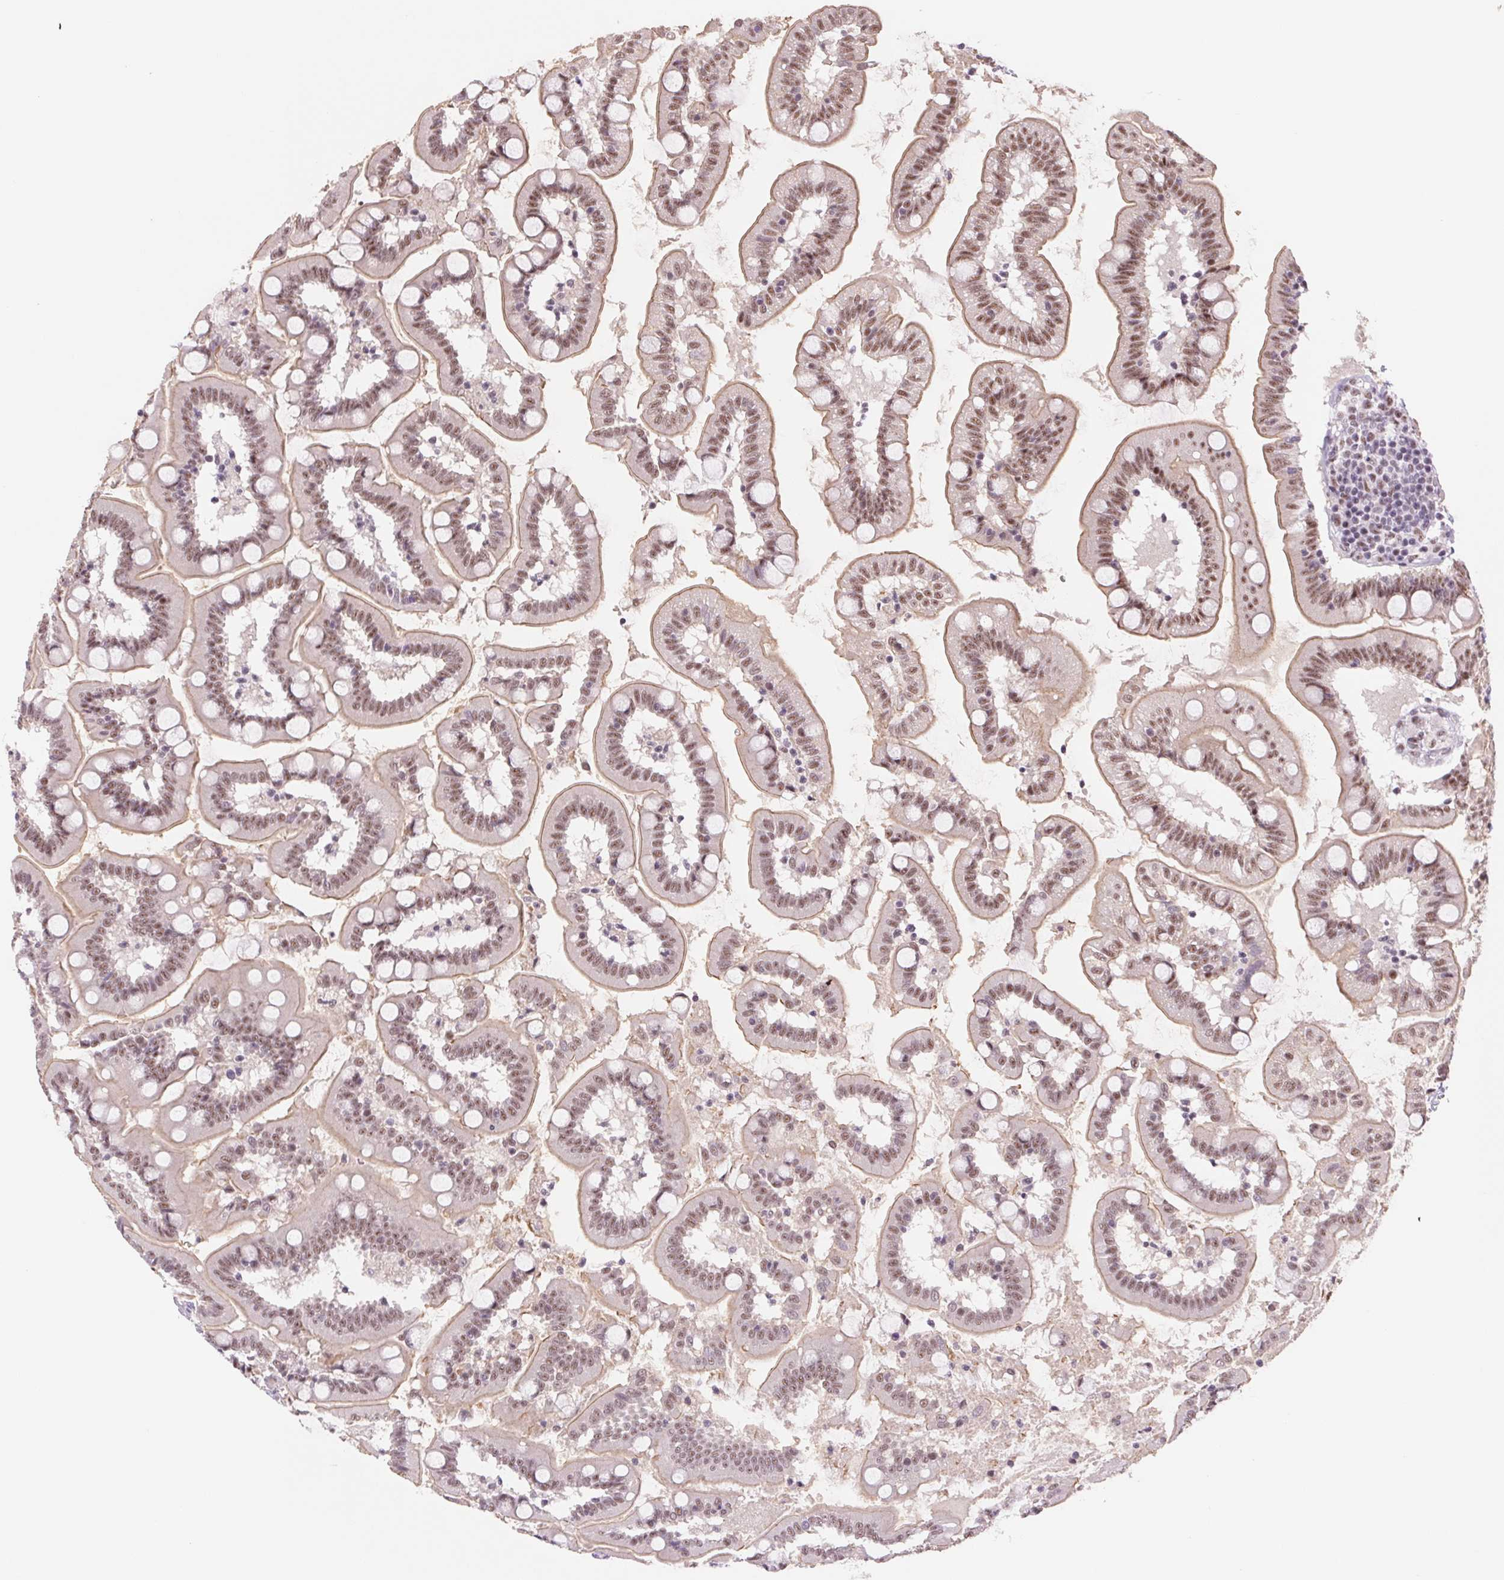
{"staining": {"intensity": "weak", "quantity": ">75%", "location": "cytoplasmic/membranous,nuclear"}, "tissue": "small intestine", "cell_type": "Glandular cells", "image_type": "normal", "snomed": [{"axis": "morphology", "description": "Normal tissue, NOS"}, {"axis": "topography", "description": "Small intestine"}], "caption": "Protein staining of normal small intestine shows weak cytoplasmic/membranous,nuclear expression in about >75% of glandular cells.", "gene": "ZC3H14", "patient": {"sex": "female", "age": 64}}